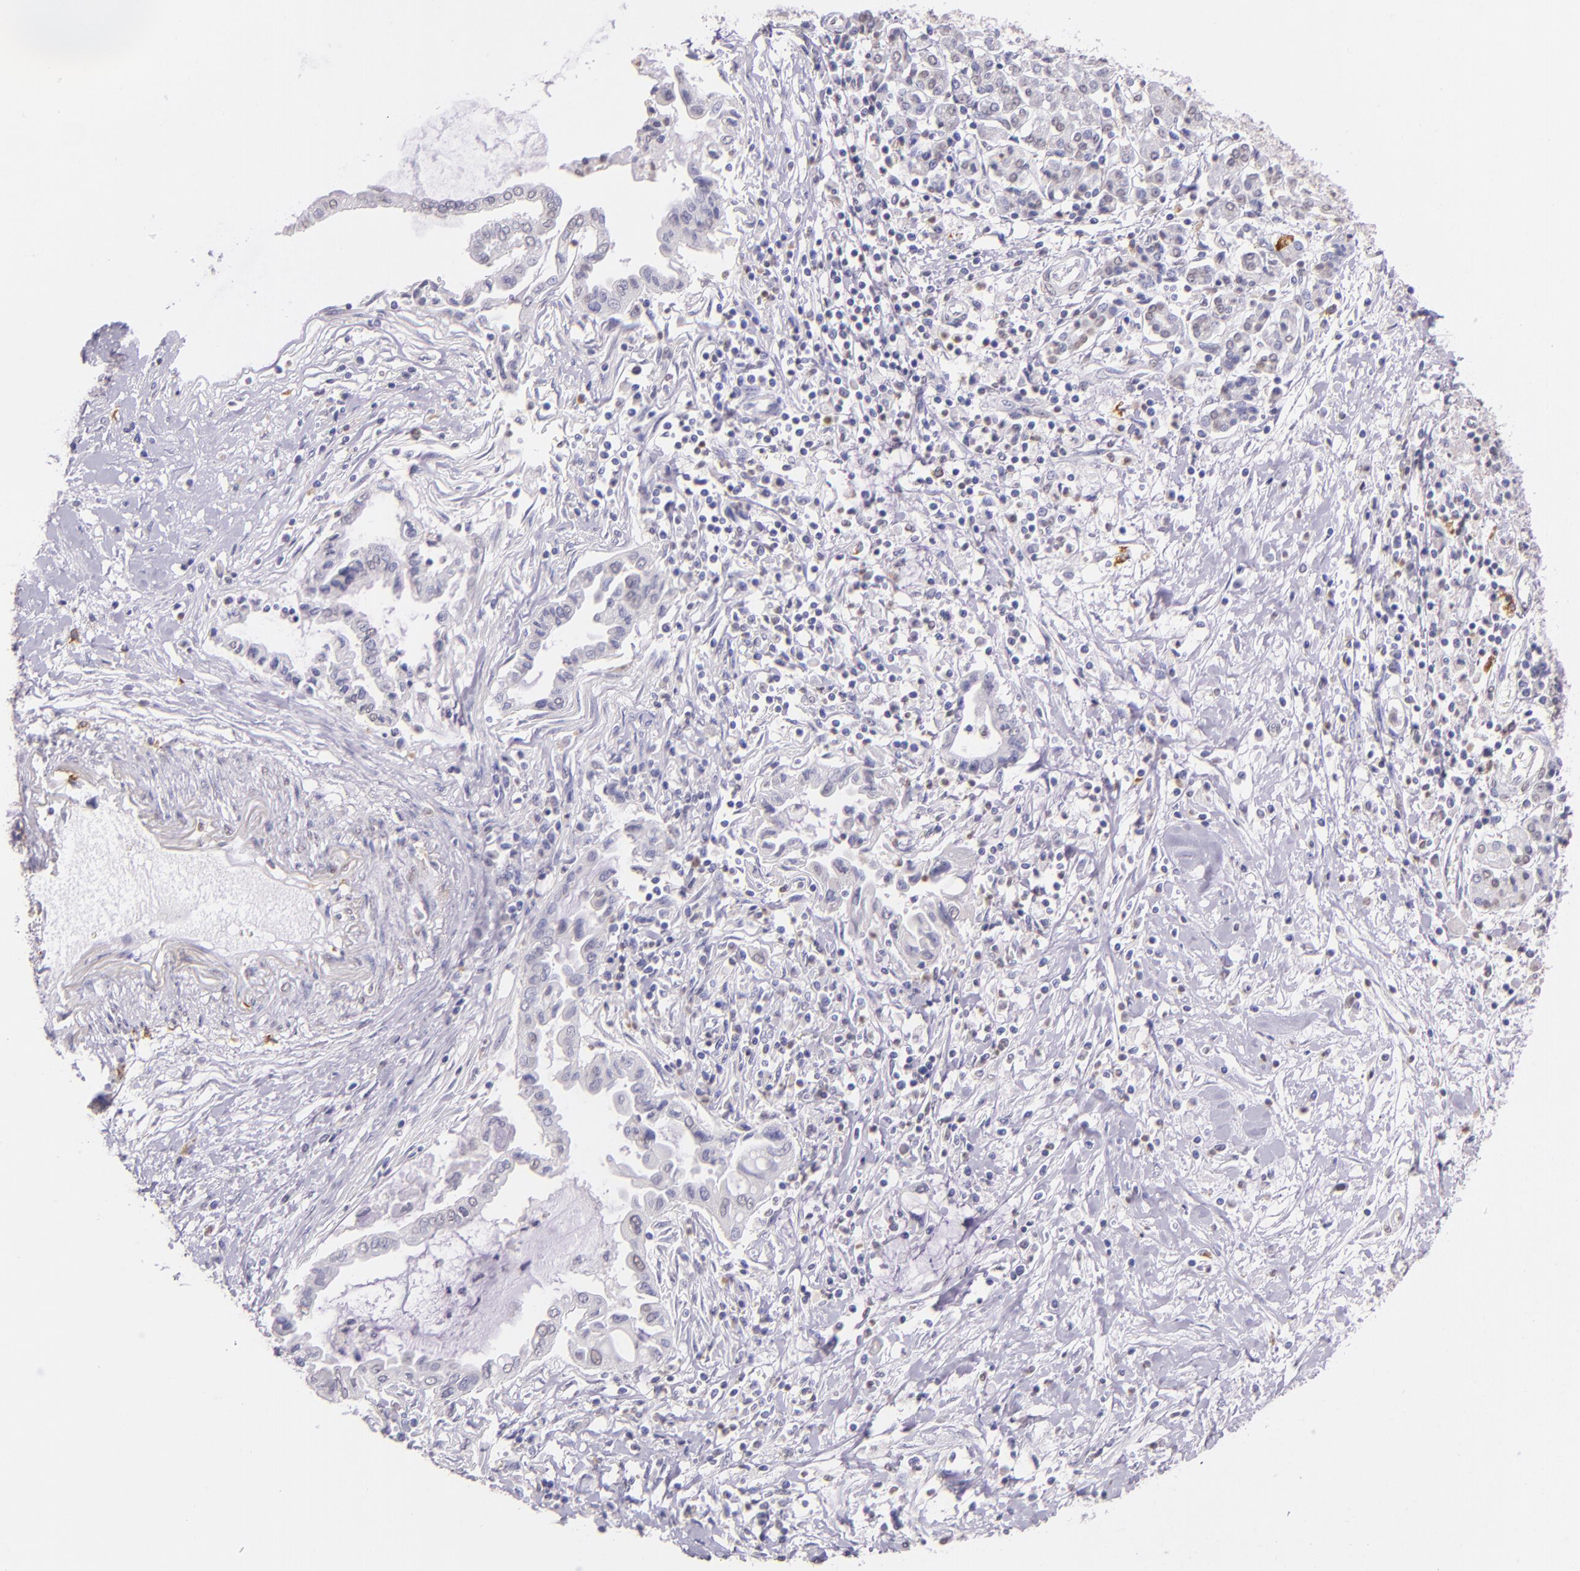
{"staining": {"intensity": "negative", "quantity": "none", "location": "none"}, "tissue": "pancreatic cancer", "cell_type": "Tumor cells", "image_type": "cancer", "snomed": [{"axis": "morphology", "description": "Adenocarcinoma, NOS"}, {"axis": "topography", "description": "Pancreas"}], "caption": "The immunohistochemistry histopathology image has no significant positivity in tumor cells of adenocarcinoma (pancreatic) tissue.", "gene": "RTN1", "patient": {"sex": "female", "age": 57}}